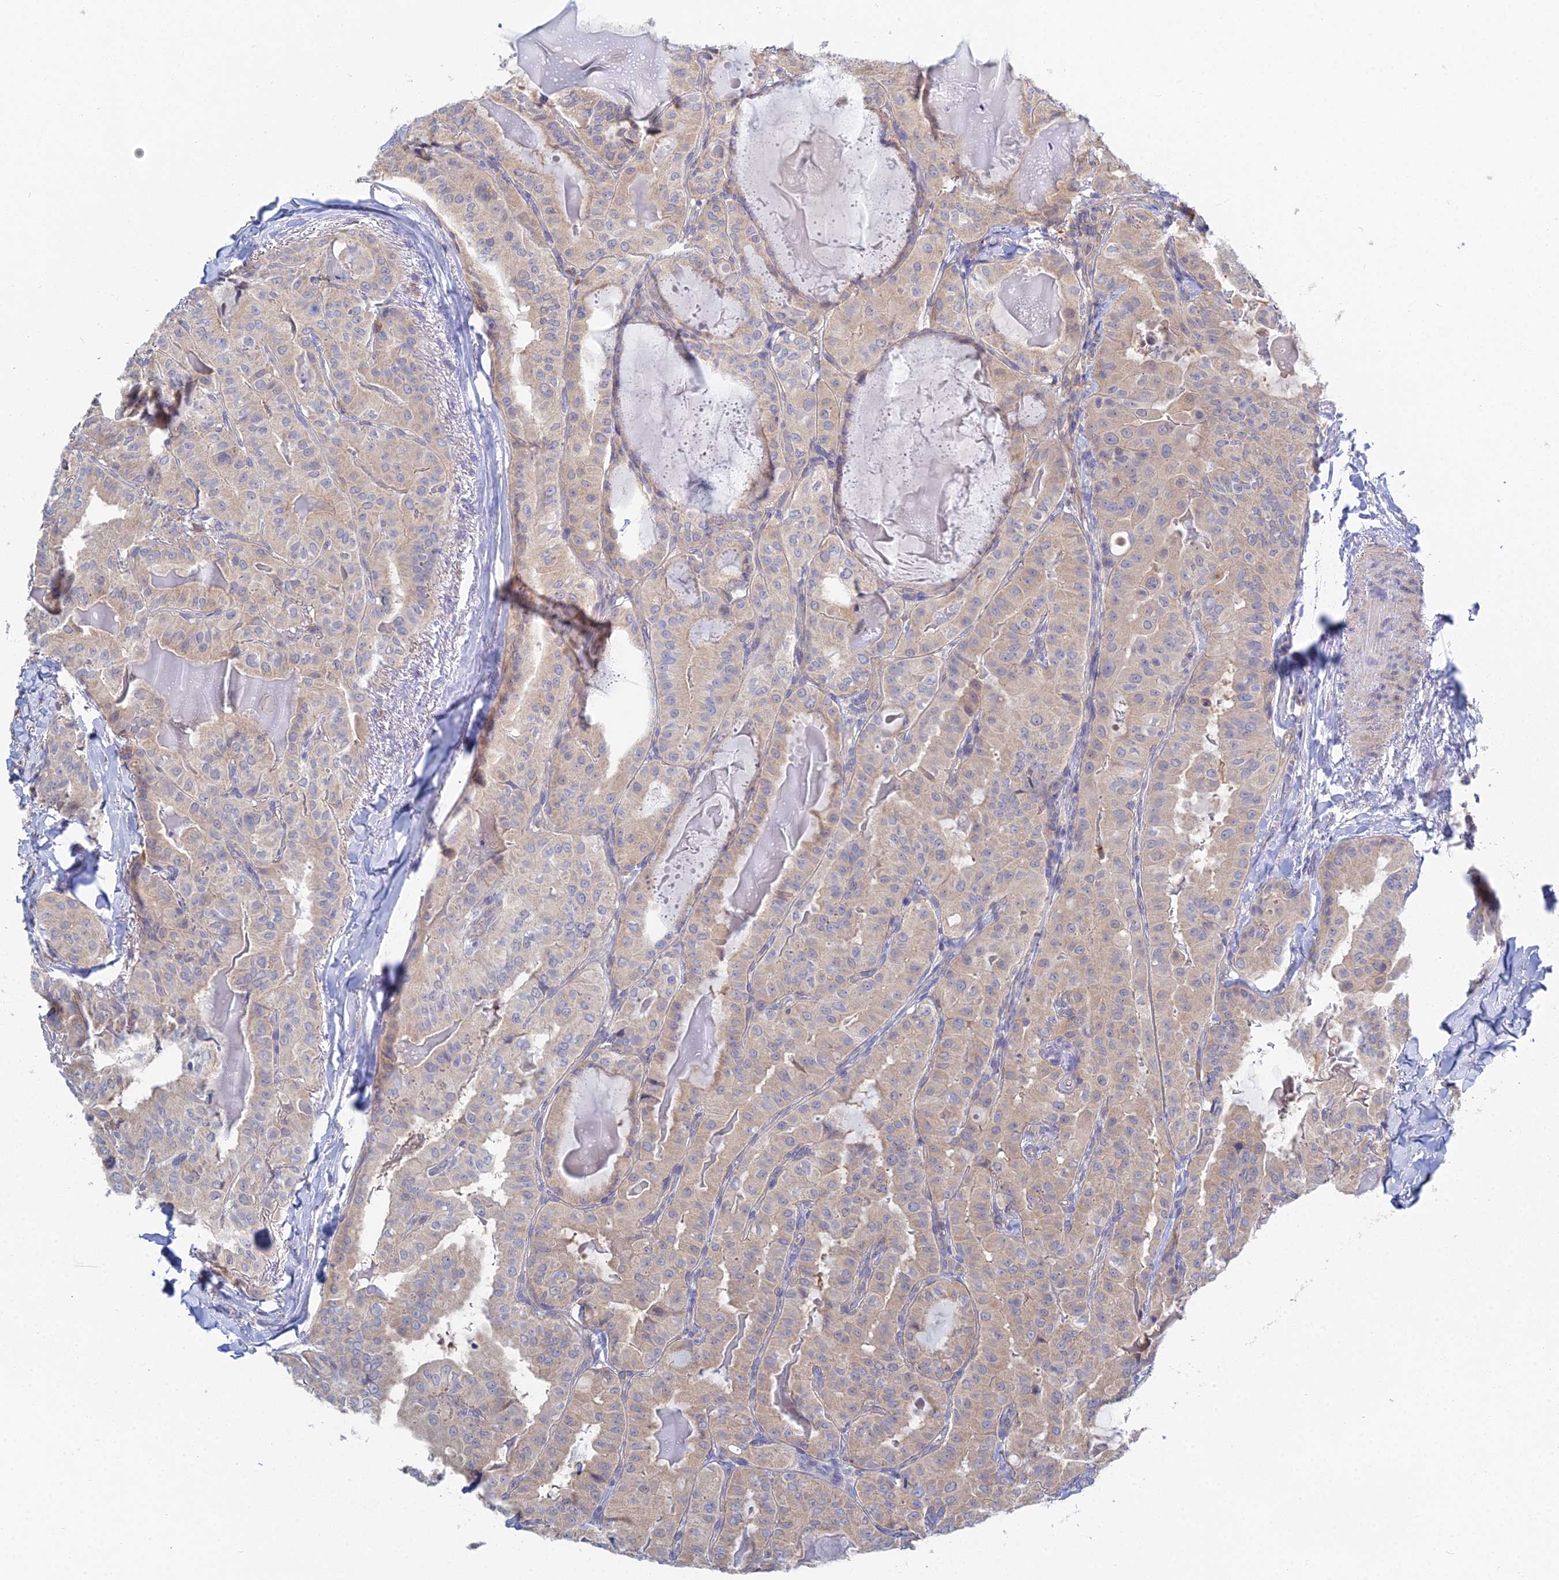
{"staining": {"intensity": "negative", "quantity": "none", "location": "none"}, "tissue": "thyroid cancer", "cell_type": "Tumor cells", "image_type": "cancer", "snomed": [{"axis": "morphology", "description": "Papillary adenocarcinoma, NOS"}, {"axis": "topography", "description": "Thyroid gland"}], "caption": "A high-resolution photomicrograph shows immunohistochemistry staining of thyroid papillary adenocarcinoma, which shows no significant expression in tumor cells.", "gene": "DNAH14", "patient": {"sex": "female", "age": 68}}